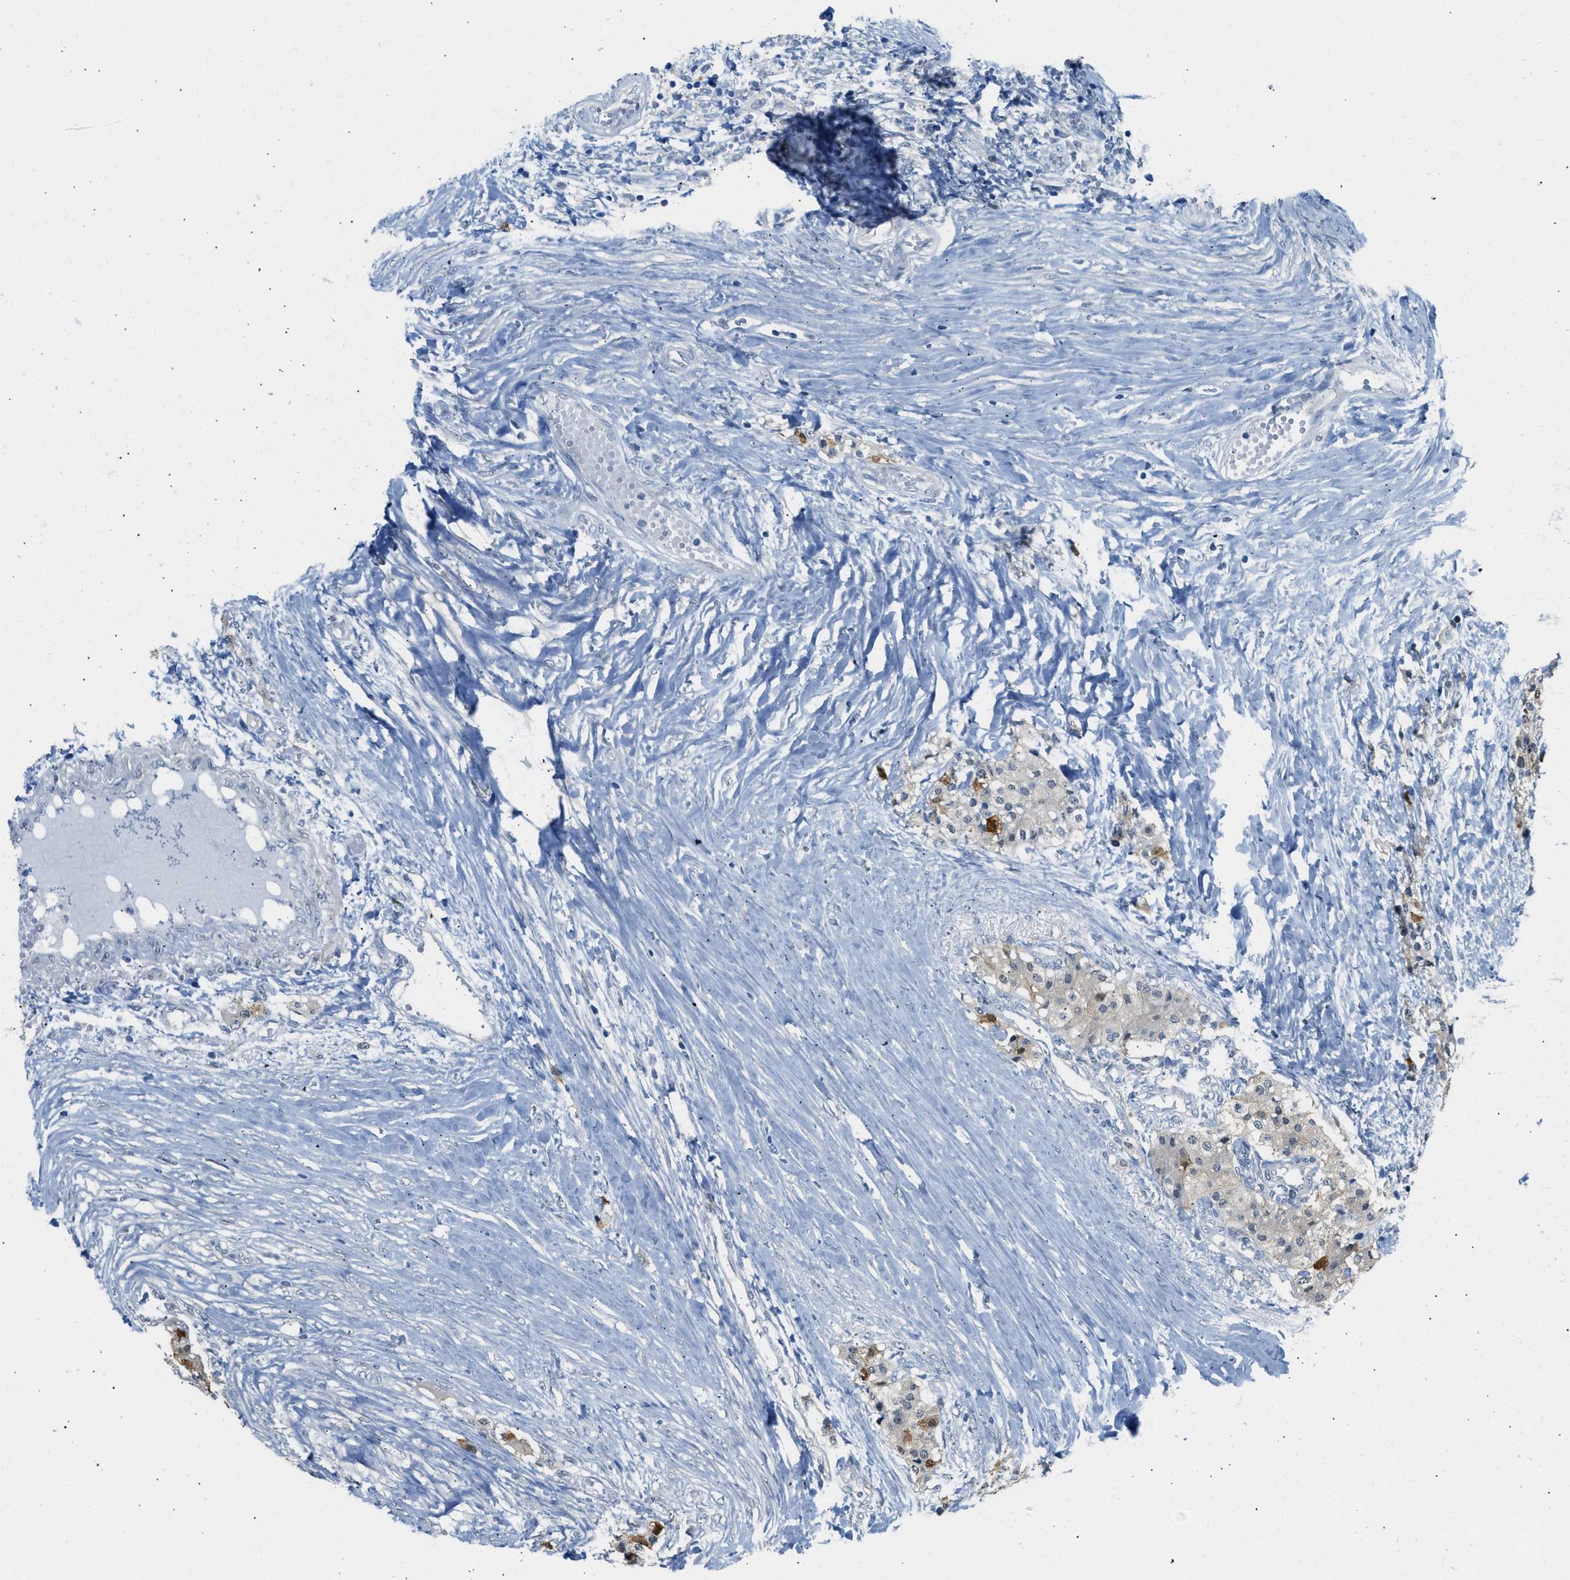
{"staining": {"intensity": "moderate", "quantity": "<25%", "location": "cytoplasmic/membranous"}, "tissue": "carcinoid", "cell_type": "Tumor cells", "image_type": "cancer", "snomed": [{"axis": "morphology", "description": "Carcinoid, malignant, NOS"}, {"axis": "topography", "description": "Colon"}], "caption": "Brown immunohistochemical staining in carcinoid (malignant) displays moderate cytoplasmic/membranous expression in about <25% of tumor cells.", "gene": "SPAM1", "patient": {"sex": "female", "age": 52}}